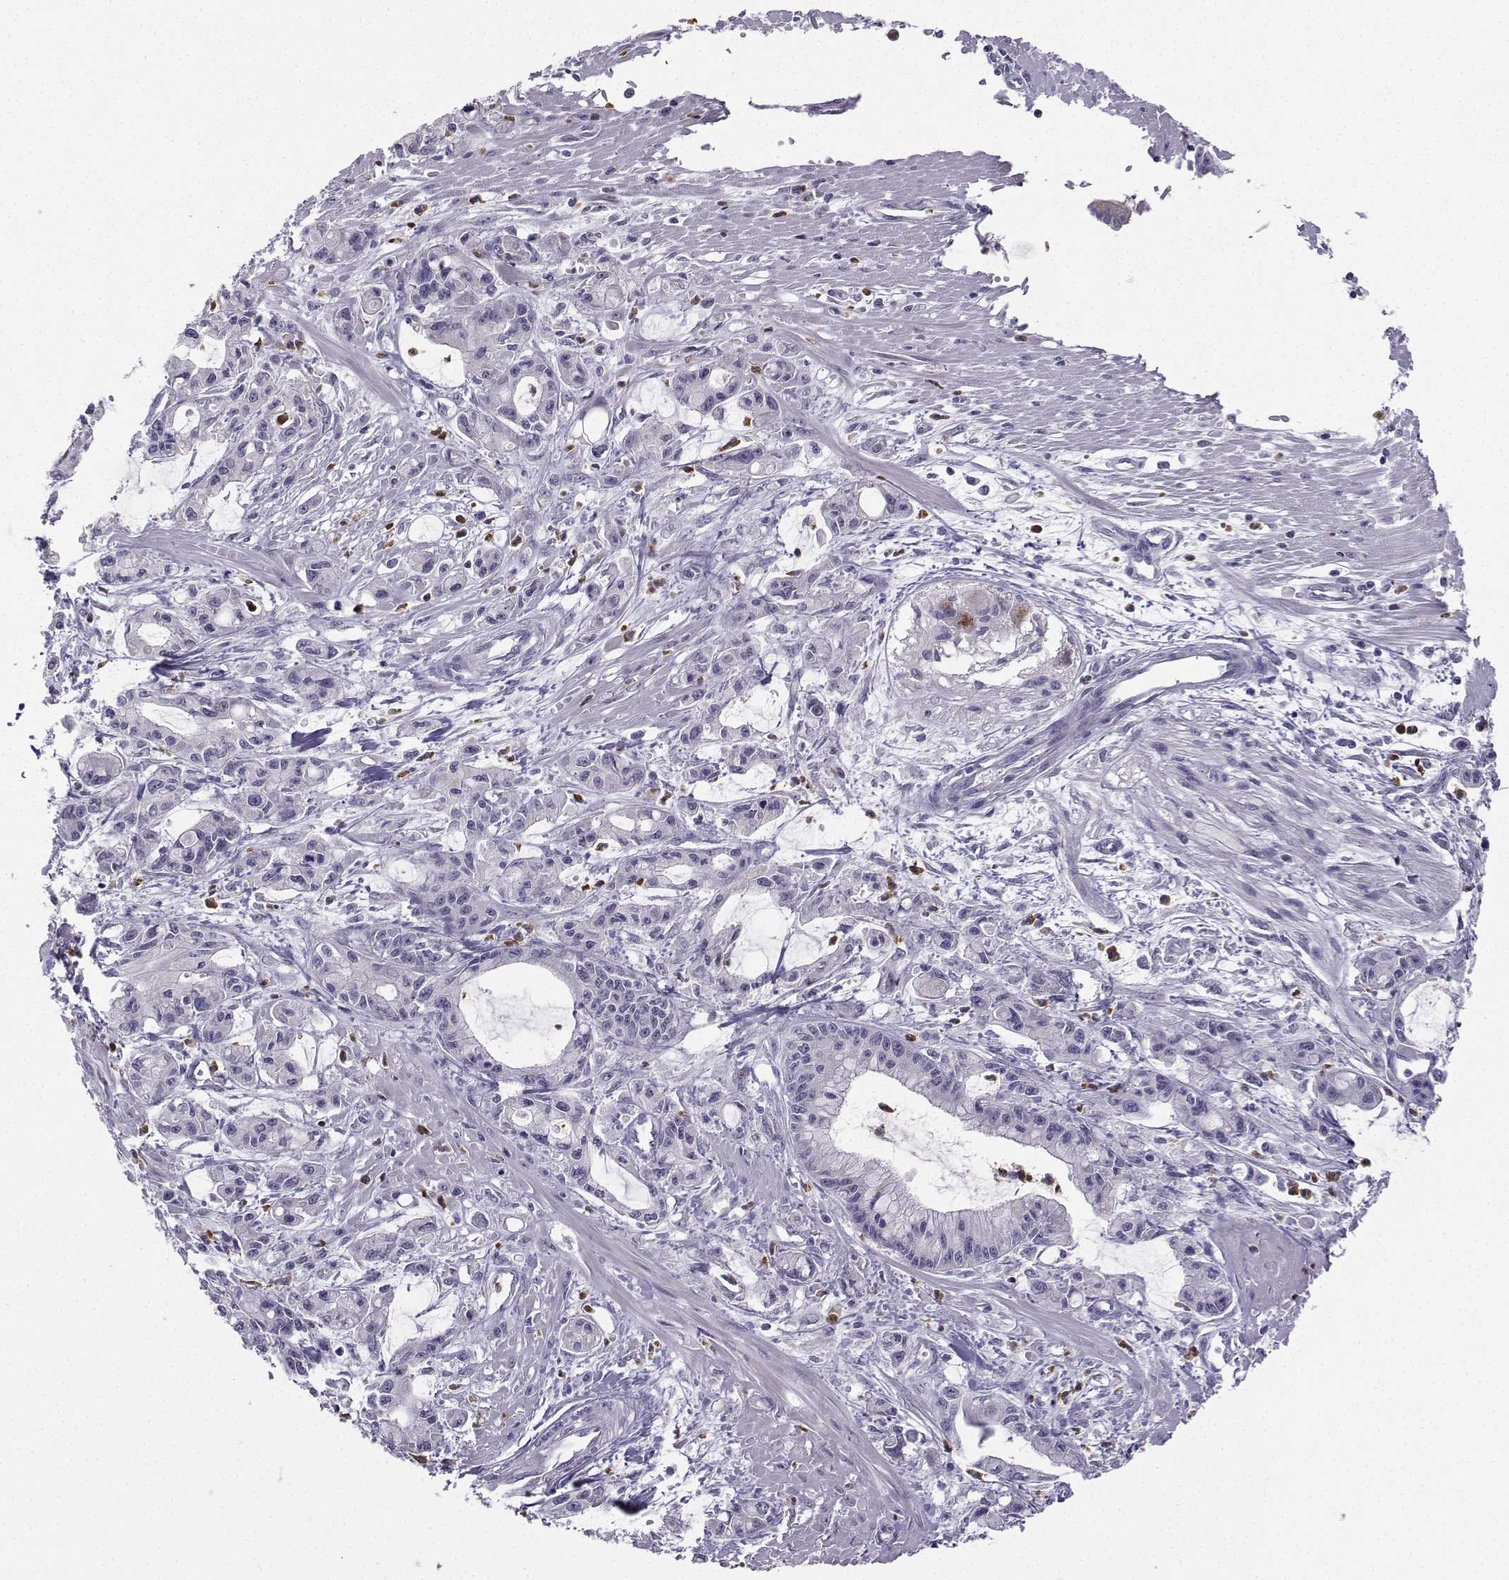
{"staining": {"intensity": "negative", "quantity": "none", "location": "none"}, "tissue": "pancreatic cancer", "cell_type": "Tumor cells", "image_type": "cancer", "snomed": [{"axis": "morphology", "description": "Adenocarcinoma, NOS"}, {"axis": "topography", "description": "Pancreas"}], "caption": "Immunohistochemical staining of human pancreatic cancer (adenocarcinoma) displays no significant expression in tumor cells.", "gene": "CALY", "patient": {"sex": "male", "age": 48}}